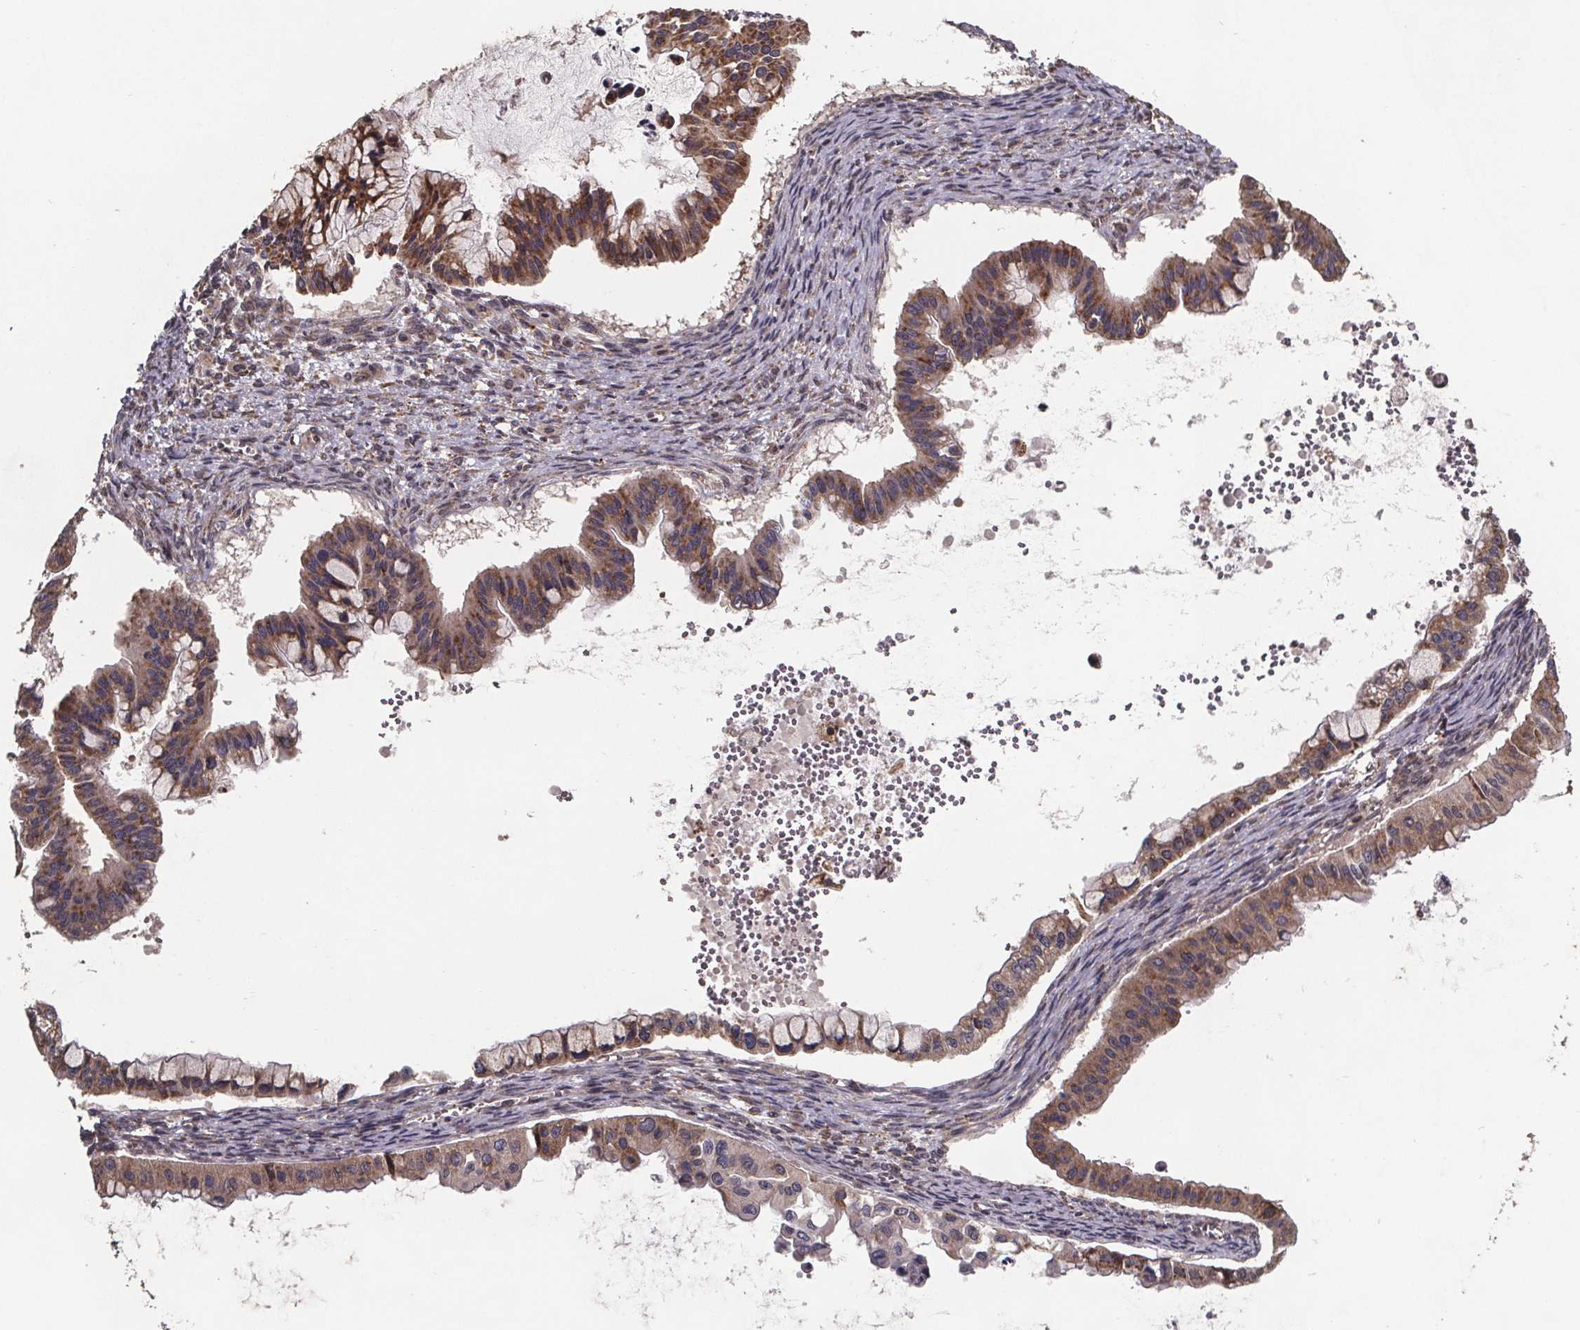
{"staining": {"intensity": "moderate", "quantity": ">75%", "location": "cytoplasmic/membranous"}, "tissue": "ovarian cancer", "cell_type": "Tumor cells", "image_type": "cancer", "snomed": [{"axis": "morphology", "description": "Cystadenocarcinoma, mucinous, NOS"}, {"axis": "topography", "description": "Ovary"}], "caption": "There is medium levels of moderate cytoplasmic/membranous positivity in tumor cells of ovarian cancer (mucinous cystadenocarcinoma), as demonstrated by immunohistochemical staining (brown color).", "gene": "SAT1", "patient": {"sex": "female", "age": 72}}